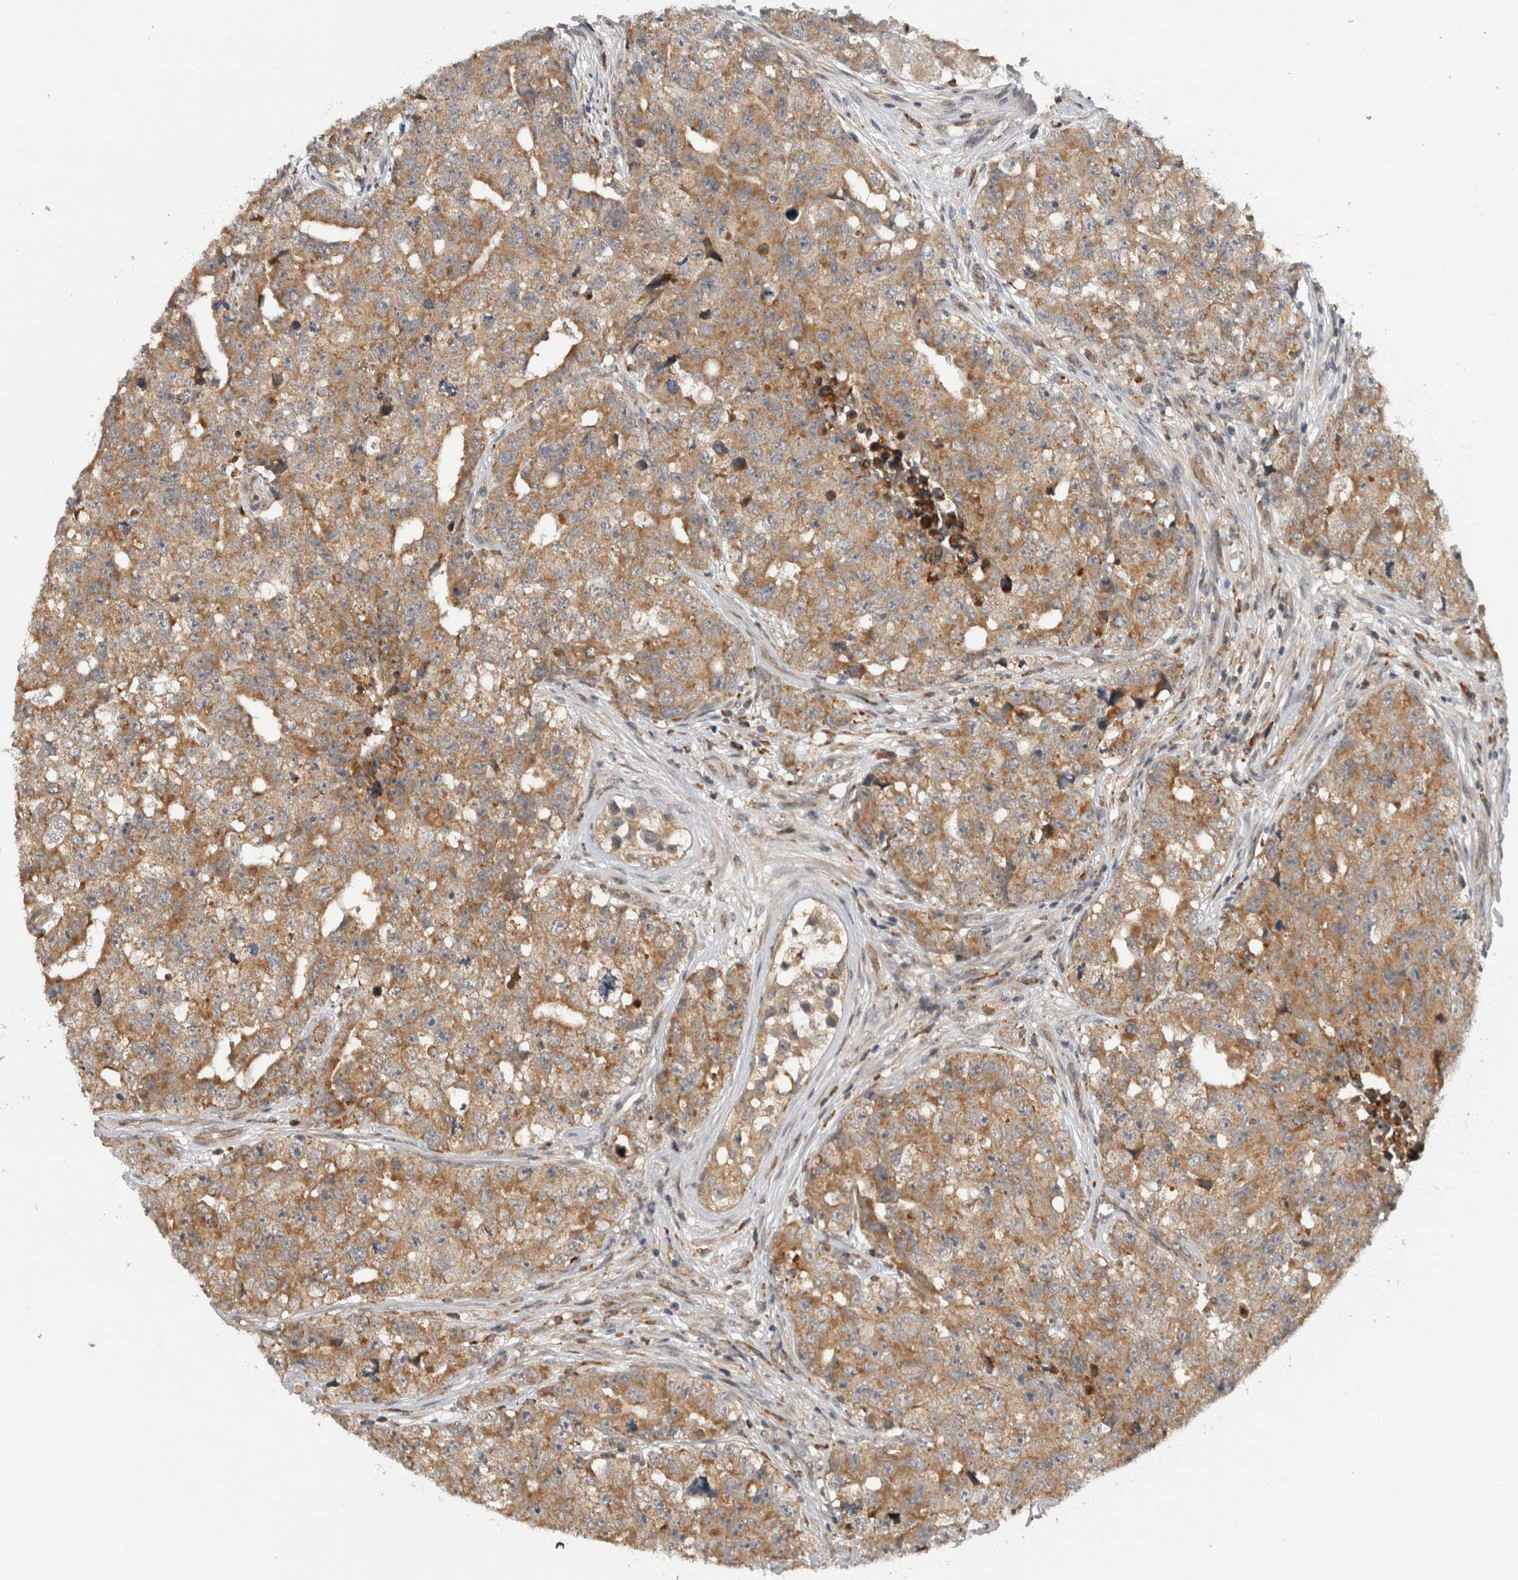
{"staining": {"intensity": "moderate", "quantity": ">75%", "location": "cytoplasmic/membranous"}, "tissue": "testis cancer", "cell_type": "Tumor cells", "image_type": "cancer", "snomed": [{"axis": "morphology", "description": "Carcinoma, Embryonal, NOS"}, {"axis": "topography", "description": "Testis"}], "caption": "Human testis cancer stained with a brown dye shows moderate cytoplasmic/membranous positive expression in about >75% of tumor cells.", "gene": "ADGRL3", "patient": {"sex": "male", "age": 28}}